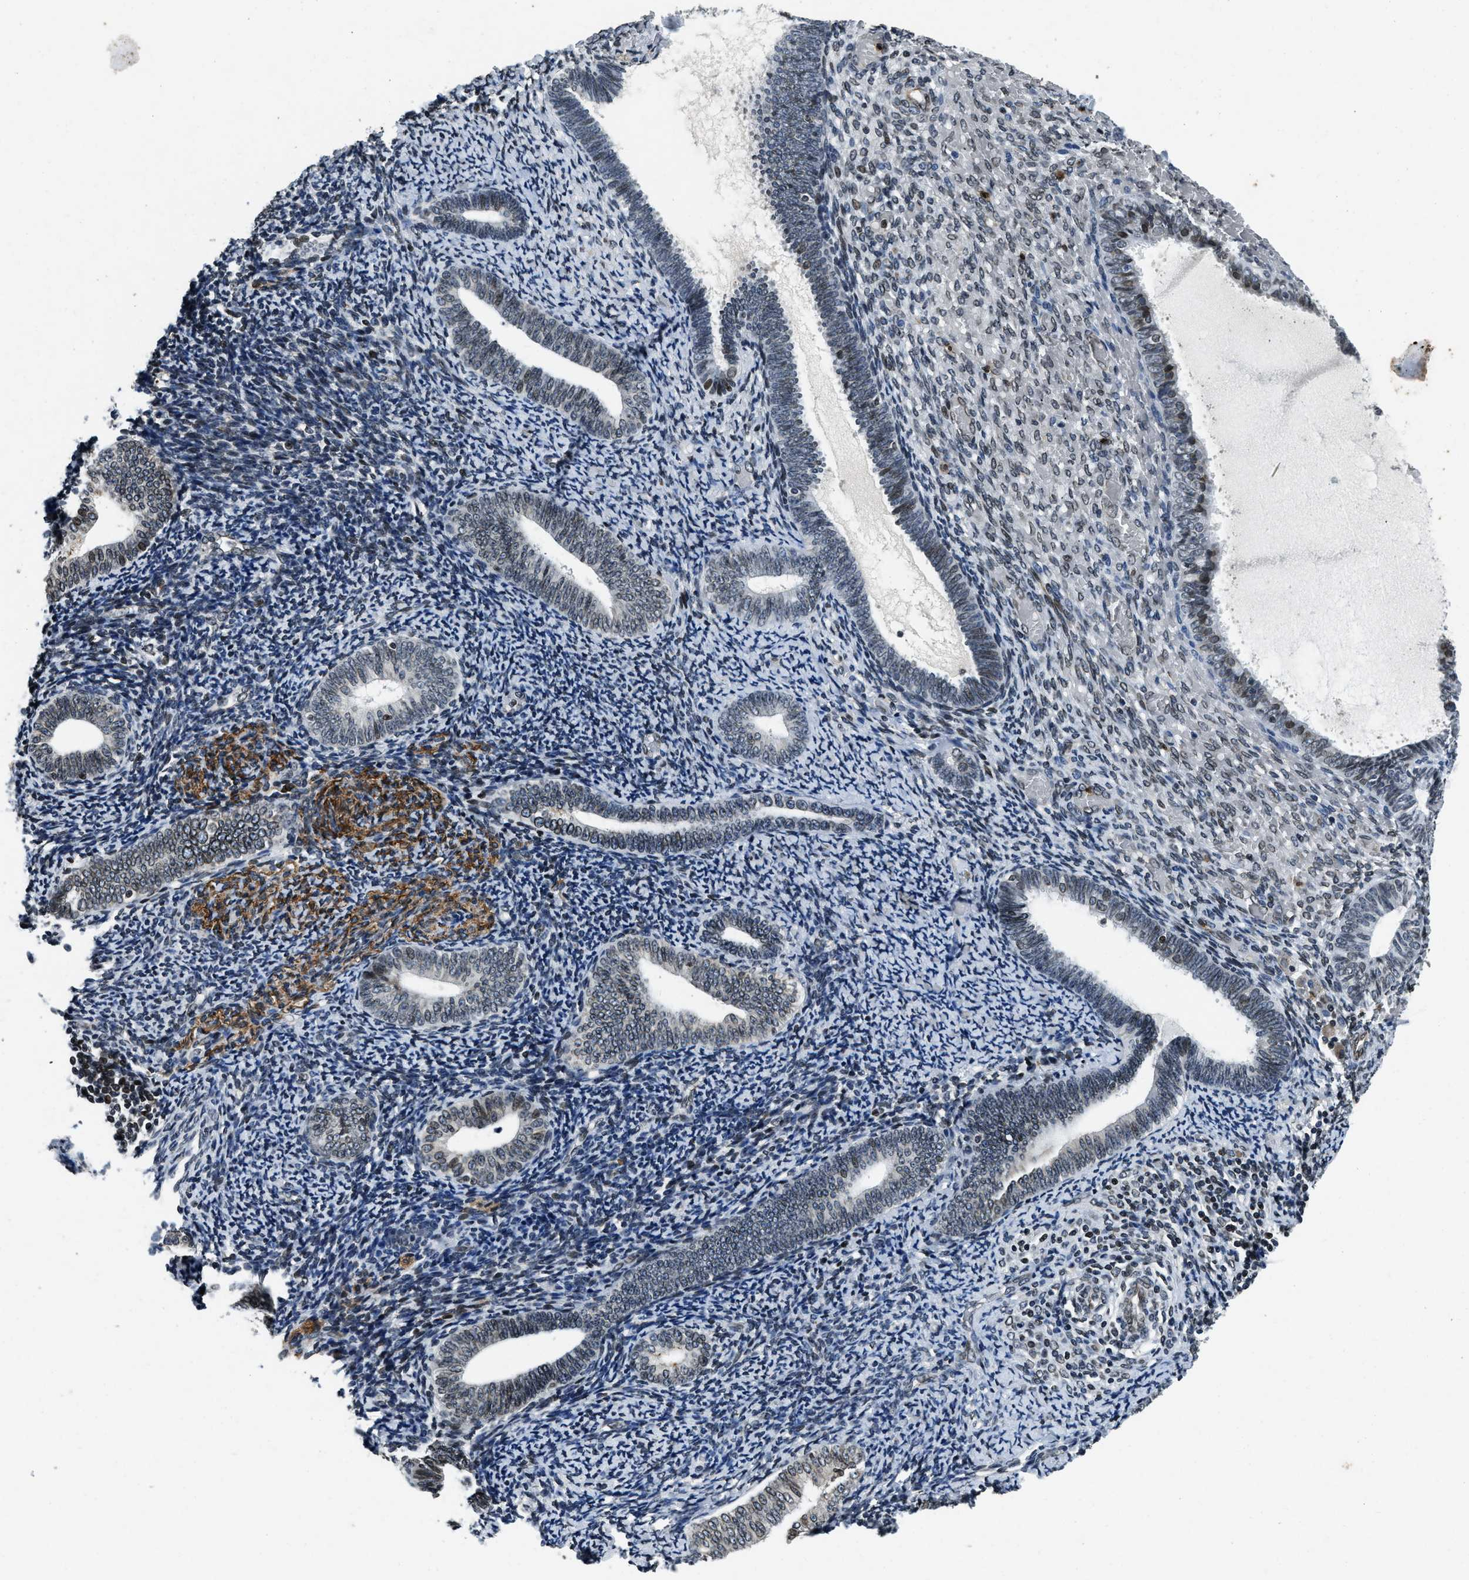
{"staining": {"intensity": "strong", "quantity": "<25%", "location": "nuclear"}, "tissue": "endometrium", "cell_type": "Cells in endometrial stroma", "image_type": "normal", "snomed": [{"axis": "morphology", "description": "Normal tissue, NOS"}, {"axis": "topography", "description": "Endometrium"}], "caption": "High-power microscopy captured an immunohistochemistry photomicrograph of benign endometrium, revealing strong nuclear positivity in approximately <25% of cells in endometrial stroma.", "gene": "ZC3HC1", "patient": {"sex": "female", "age": 66}}